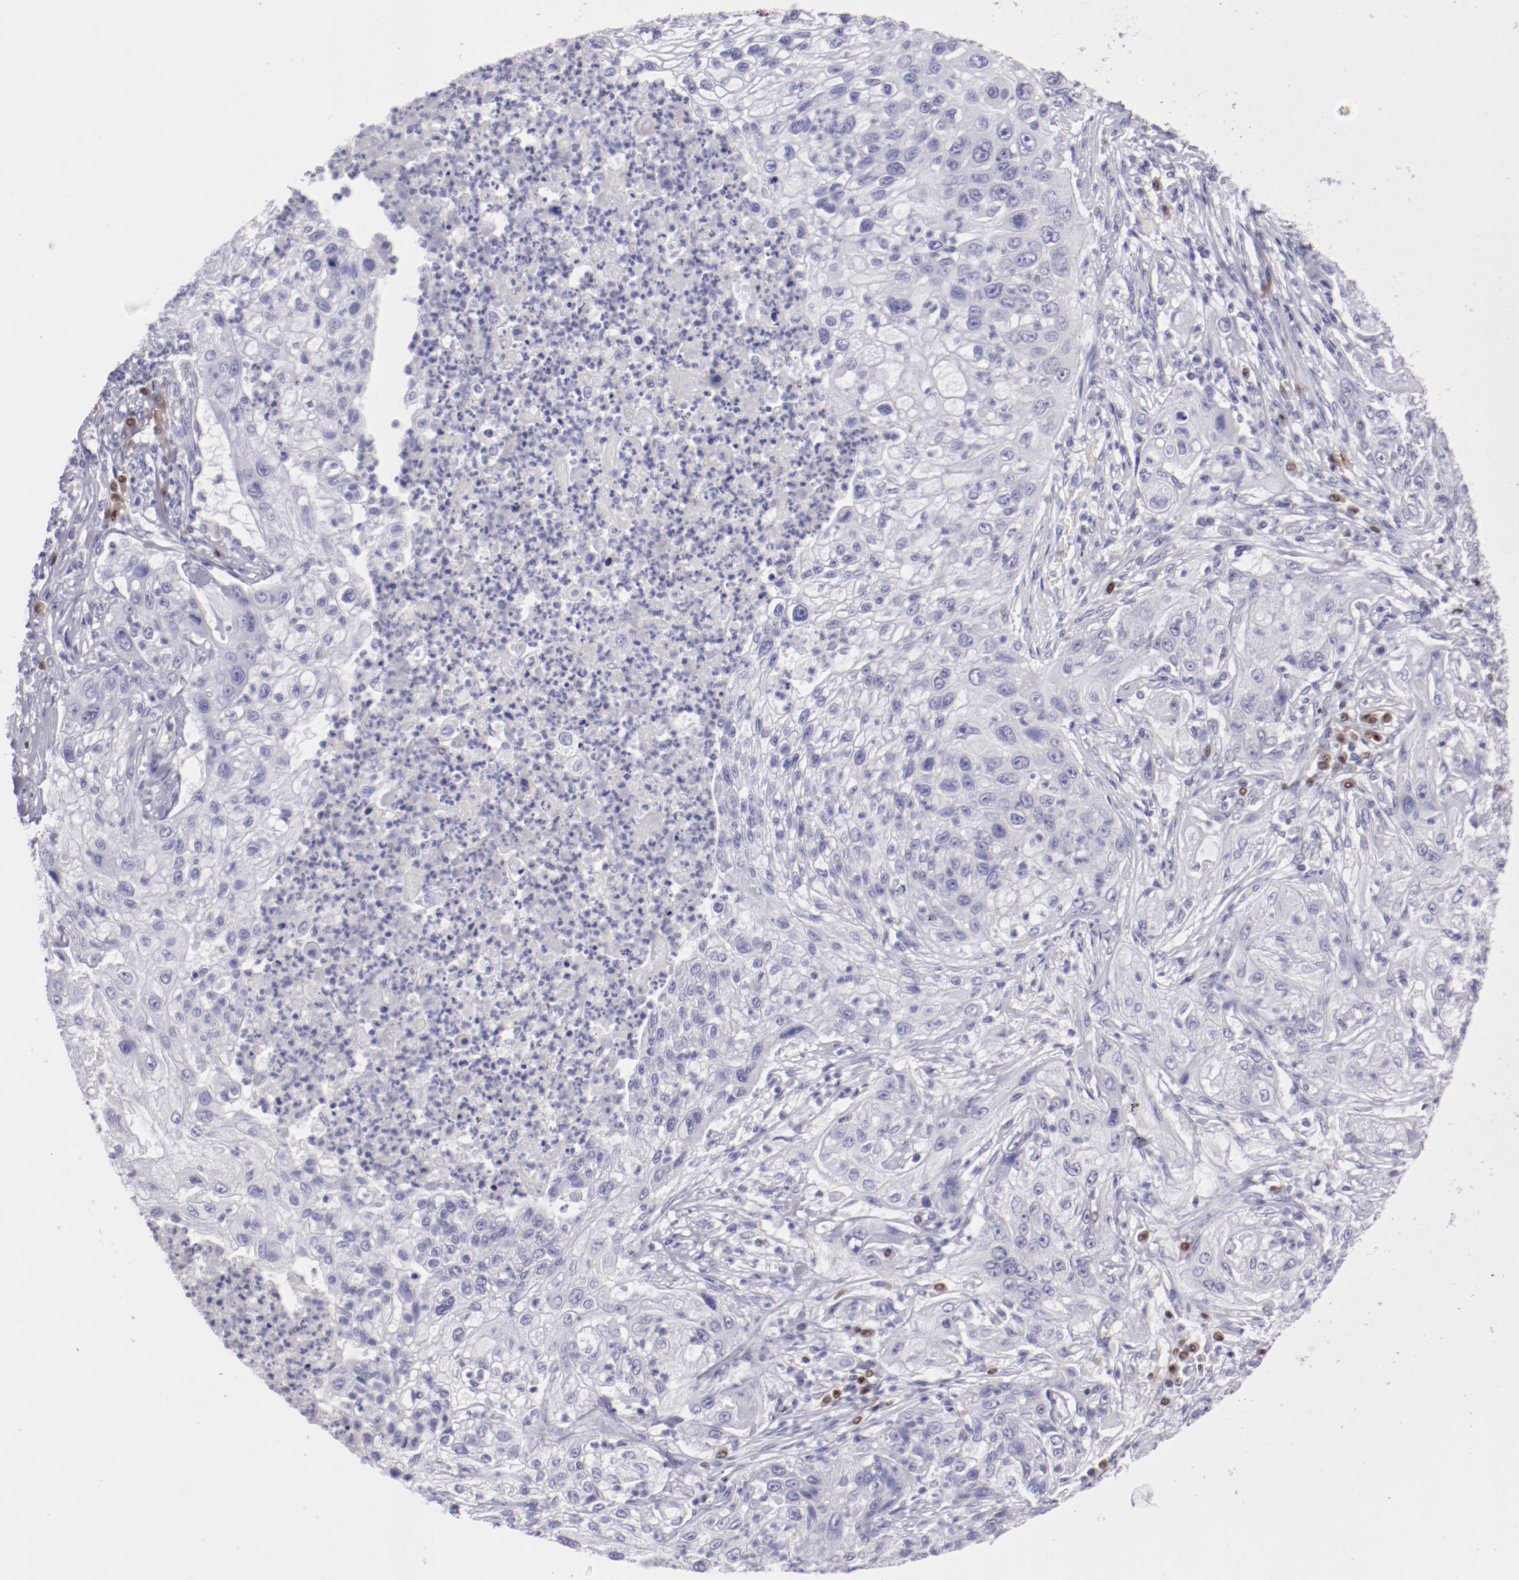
{"staining": {"intensity": "negative", "quantity": "none", "location": "none"}, "tissue": "lung cancer", "cell_type": "Tumor cells", "image_type": "cancer", "snomed": [{"axis": "morphology", "description": "Inflammation, NOS"}, {"axis": "morphology", "description": "Squamous cell carcinoma, NOS"}, {"axis": "topography", "description": "Lymph node"}, {"axis": "topography", "description": "Soft tissue"}, {"axis": "topography", "description": "Lung"}], "caption": "Immunohistochemical staining of lung cancer (squamous cell carcinoma) shows no significant expression in tumor cells.", "gene": "IRF8", "patient": {"sex": "male", "age": 66}}